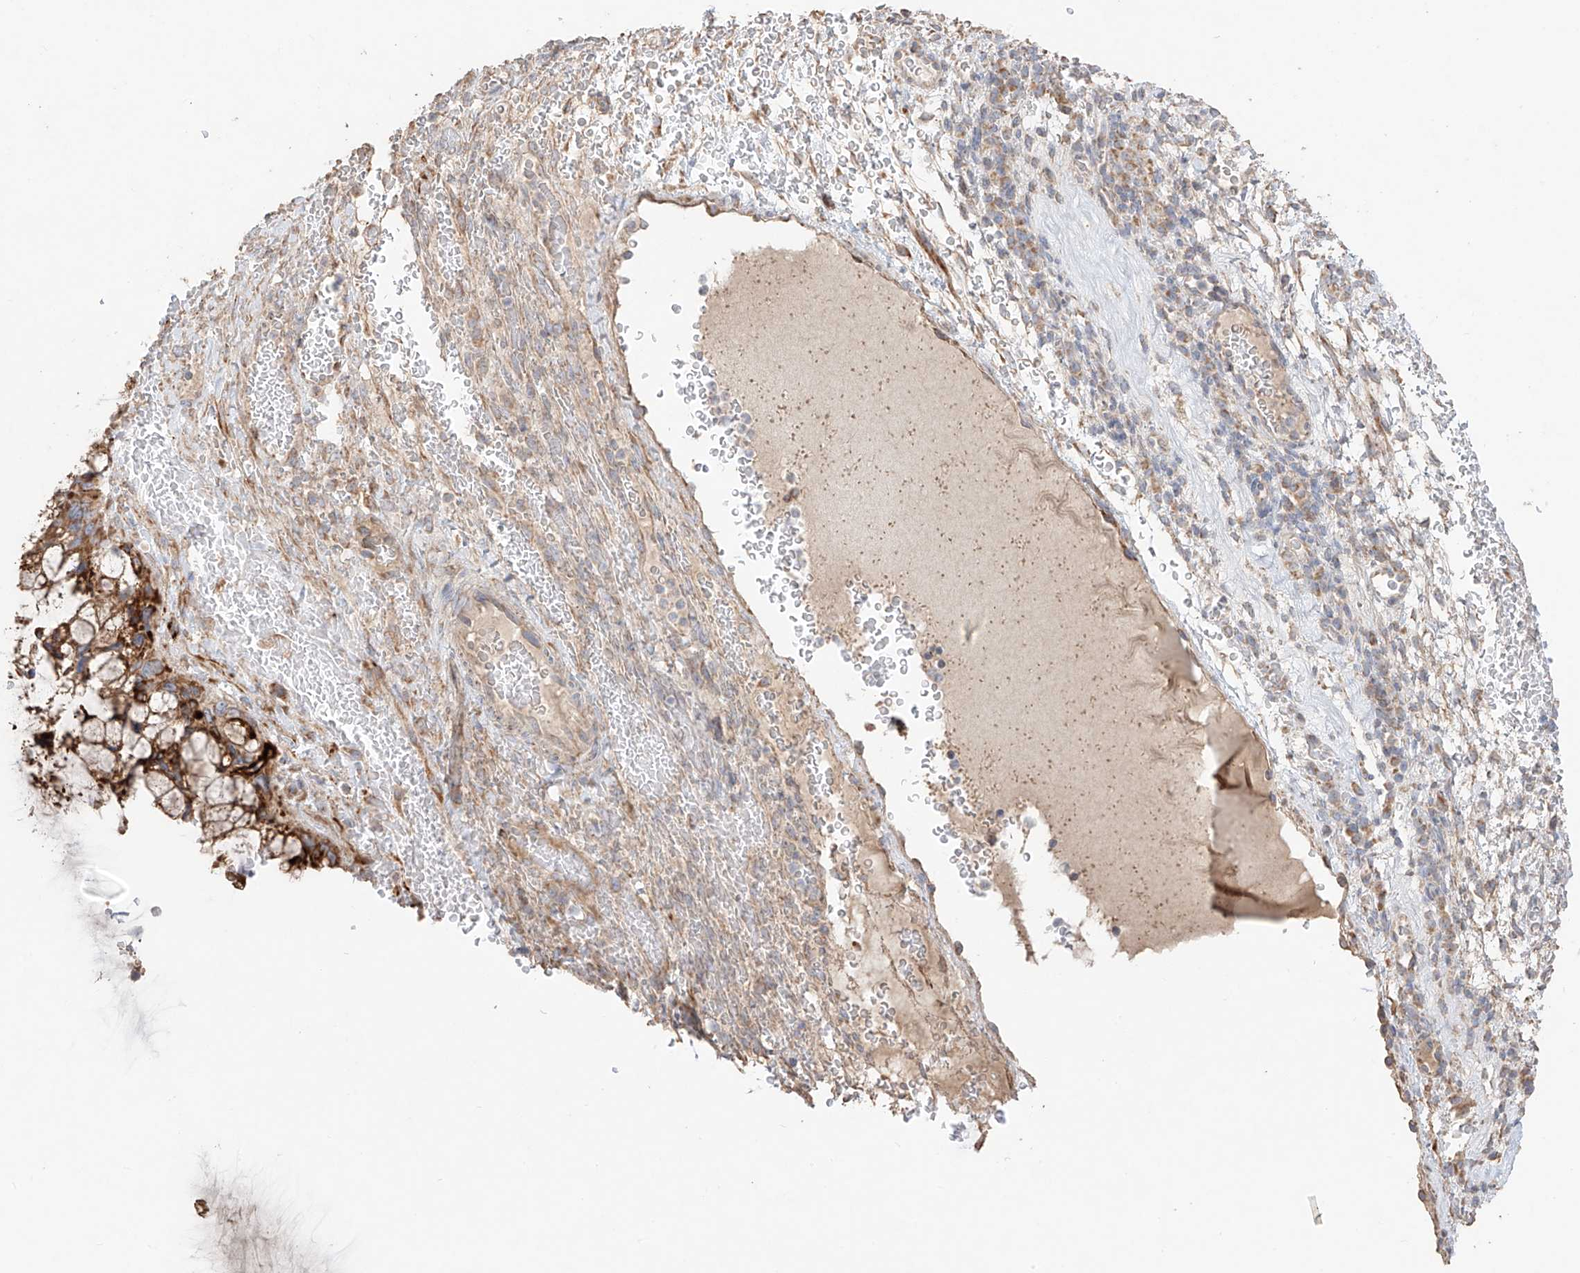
{"staining": {"intensity": "moderate", "quantity": ">75%", "location": "cytoplasmic/membranous"}, "tissue": "ovarian cancer", "cell_type": "Tumor cells", "image_type": "cancer", "snomed": [{"axis": "morphology", "description": "Cystadenocarcinoma, mucinous, NOS"}, {"axis": "topography", "description": "Ovary"}], "caption": "The micrograph reveals staining of ovarian cancer (mucinous cystadenocarcinoma), revealing moderate cytoplasmic/membranous protein staining (brown color) within tumor cells. The protein of interest is stained brown, and the nuclei are stained in blue (DAB IHC with brightfield microscopy, high magnification).", "gene": "COLGALT2", "patient": {"sex": "female", "age": 37}}